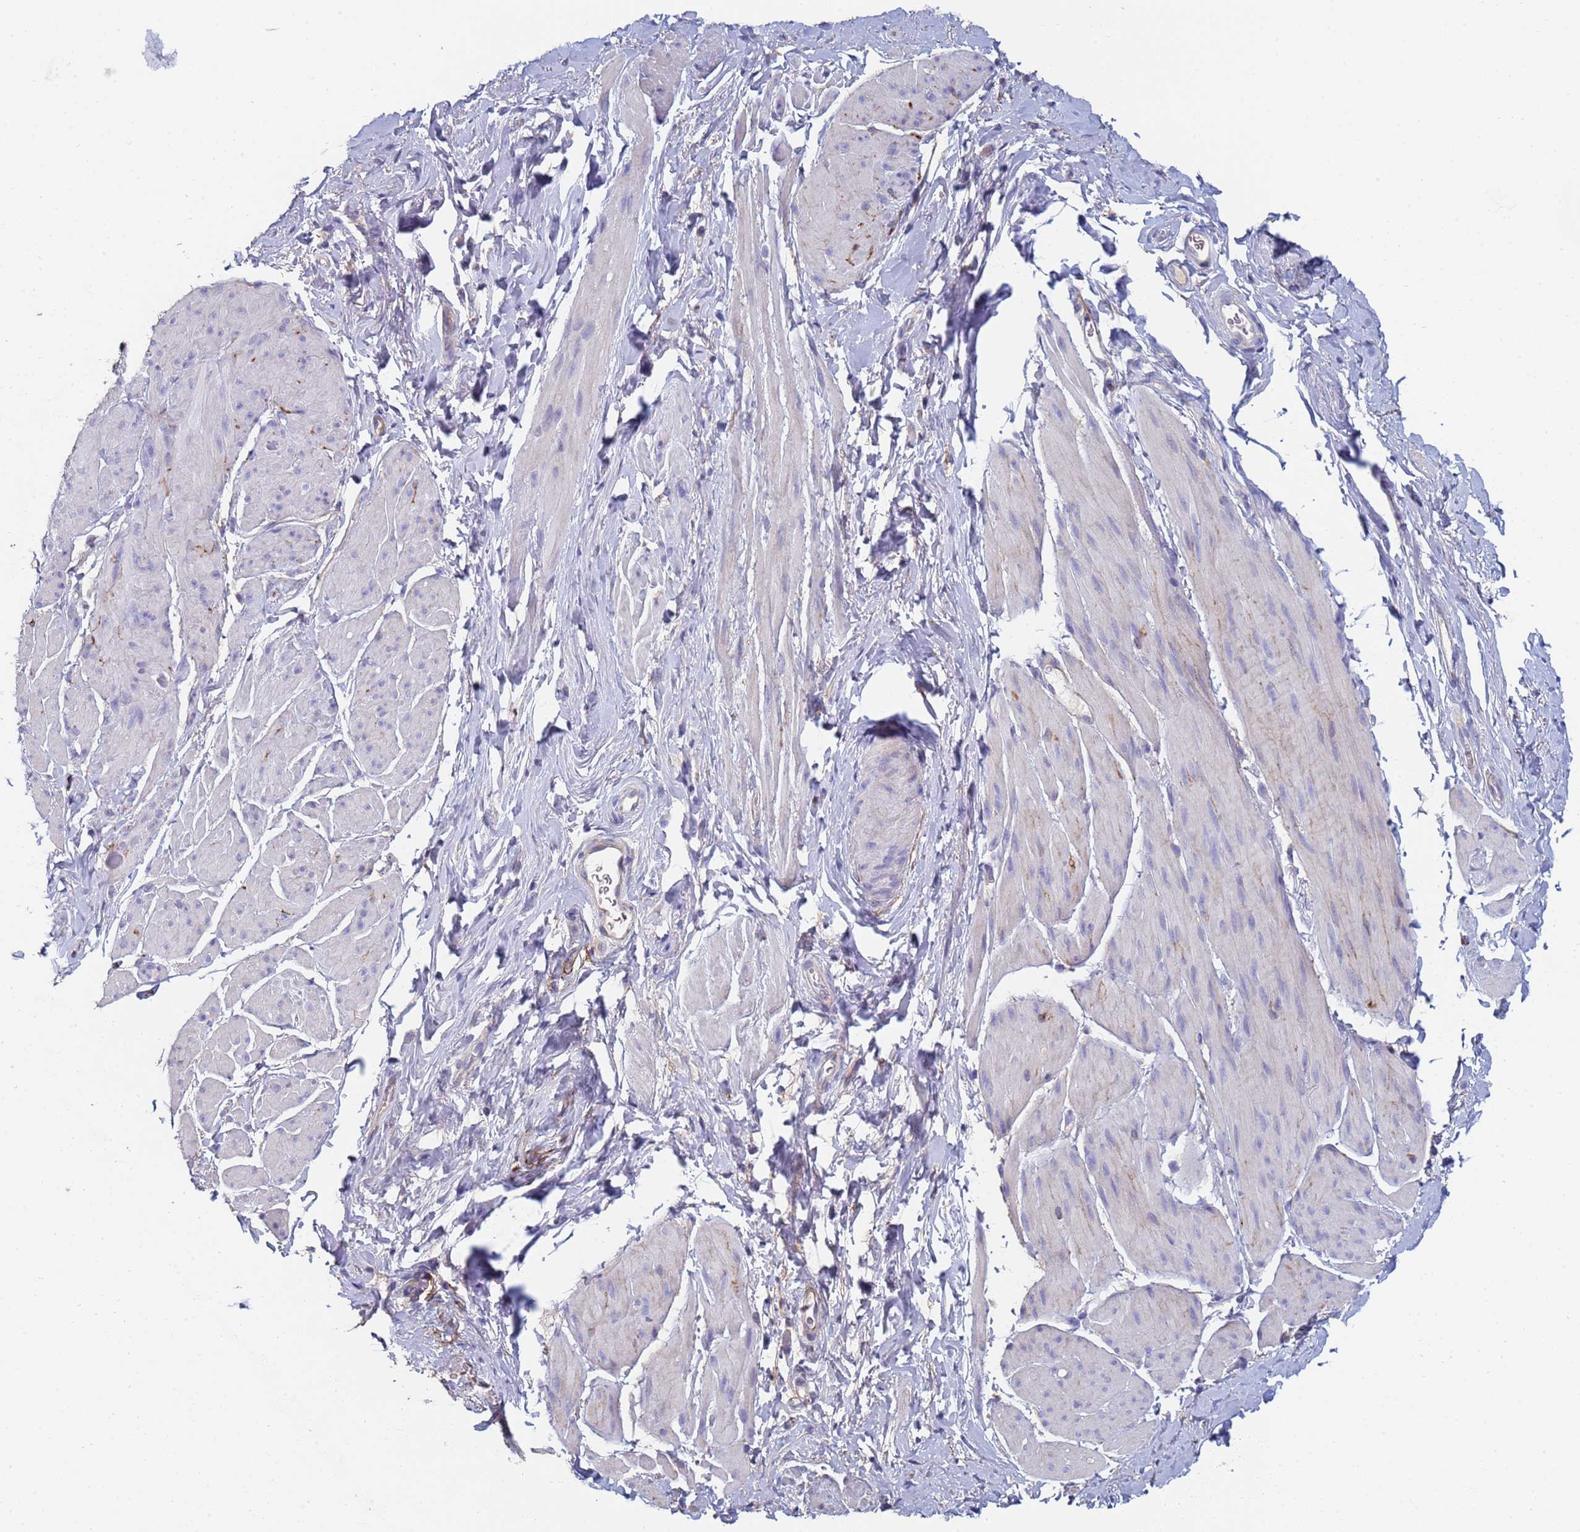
{"staining": {"intensity": "negative", "quantity": "none", "location": "none"}, "tissue": "smooth muscle", "cell_type": "Smooth muscle cells", "image_type": "normal", "snomed": [{"axis": "morphology", "description": "Normal tissue, NOS"}, {"axis": "topography", "description": "Smooth muscle"}, {"axis": "topography", "description": "Peripheral nerve tissue"}], "caption": "Human smooth muscle stained for a protein using immunohistochemistry demonstrates no expression in smooth muscle cells.", "gene": "ABCA8", "patient": {"sex": "male", "age": 69}}